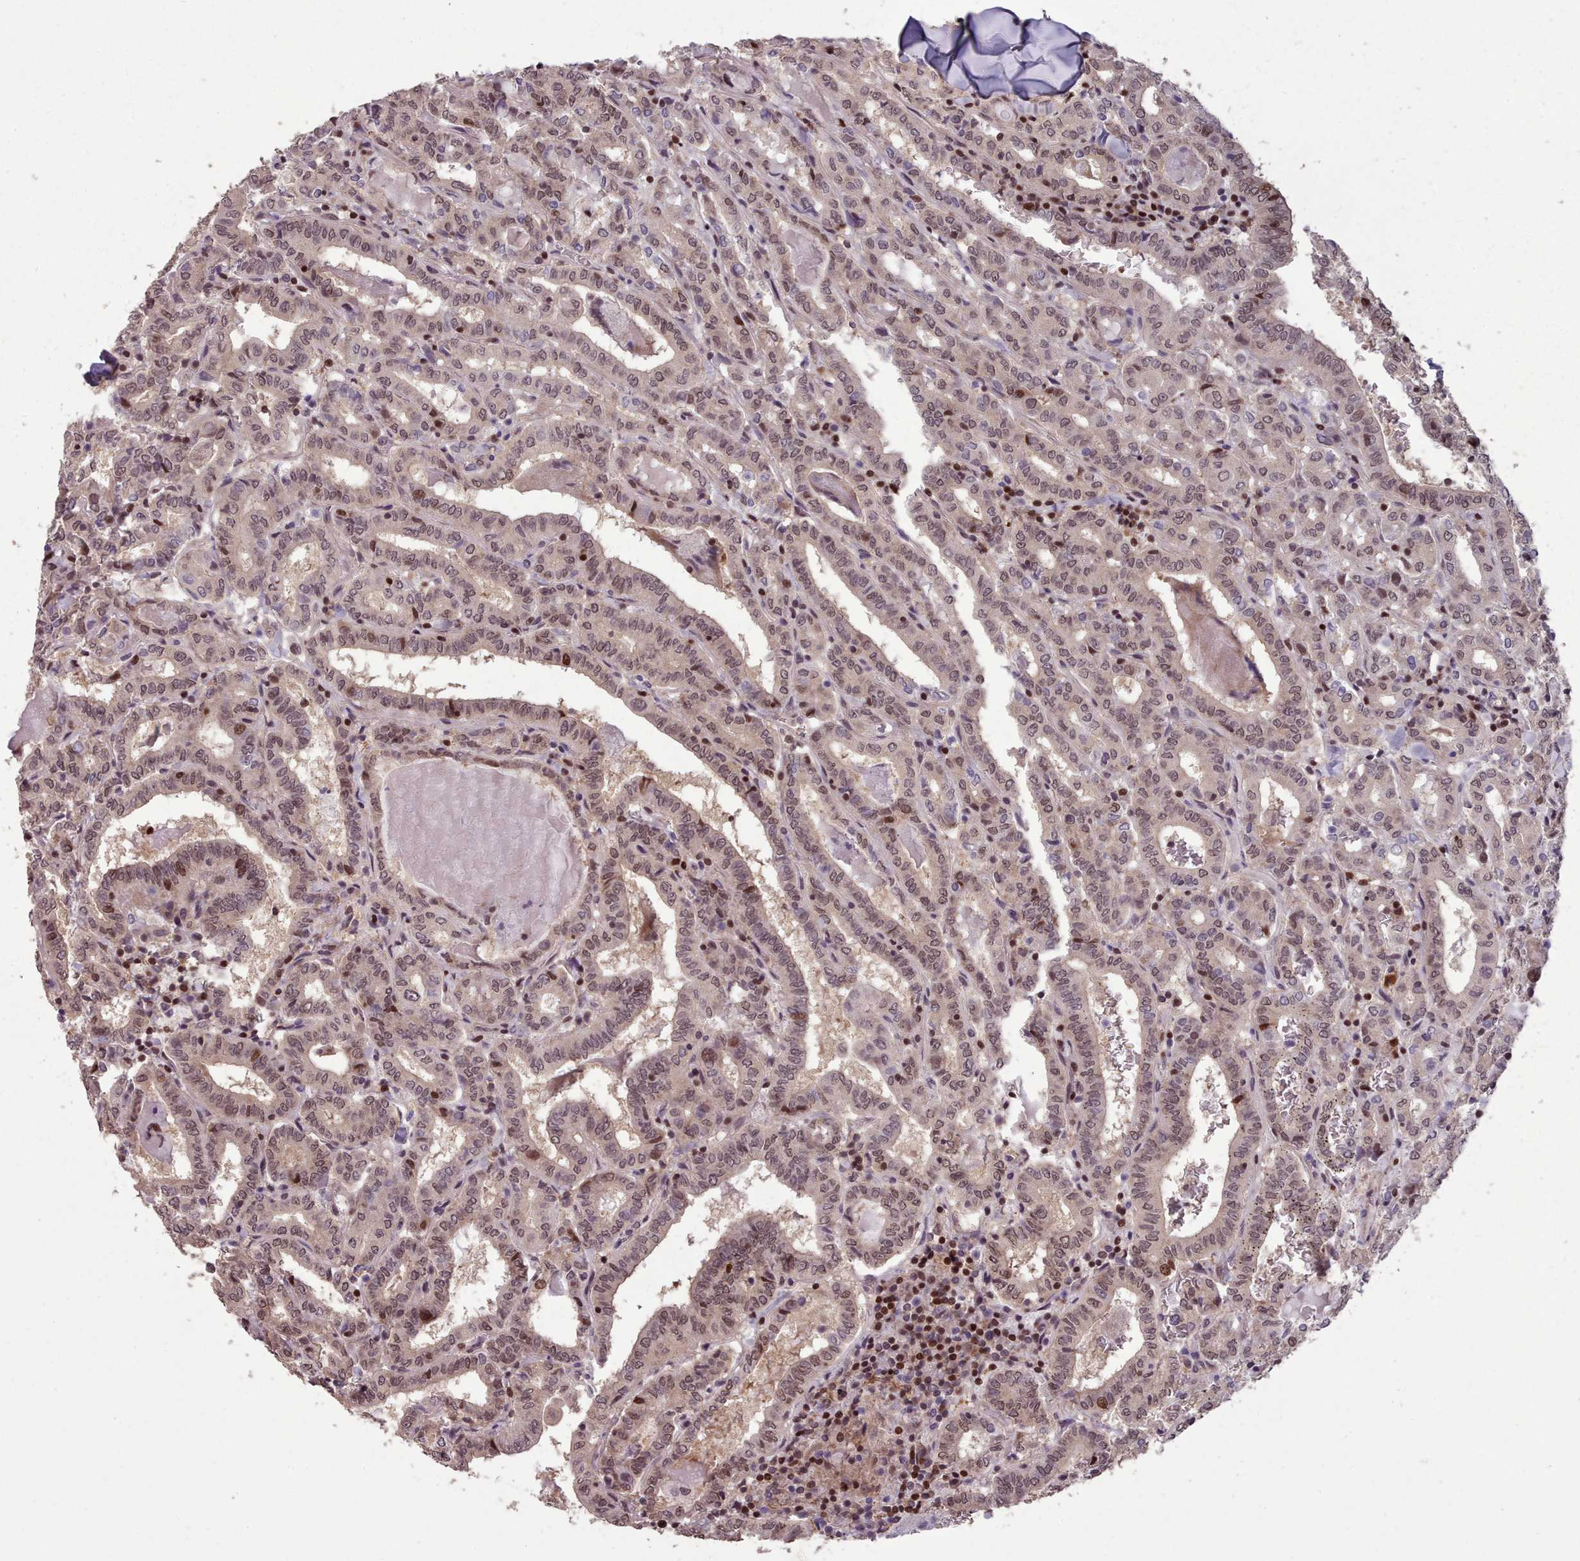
{"staining": {"intensity": "moderate", "quantity": ">75%", "location": "nuclear"}, "tissue": "thyroid cancer", "cell_type": "Tumor cells", "image_type": "cancer", "snomed": [{"axis": "morphology", "description": "Papillary adenocarcinoma, NOS"}, {"axis": "topography", "description": "Thyroid gland"}], "caption": "Thyroid cancer (papillary adenocarcinoma) stained with immunohistochemistry displays moderate nuclear positivity in approximately >75% of tumor cells.", "gene": "ENSA", "patient": {"sex": "female", "age": 72}}